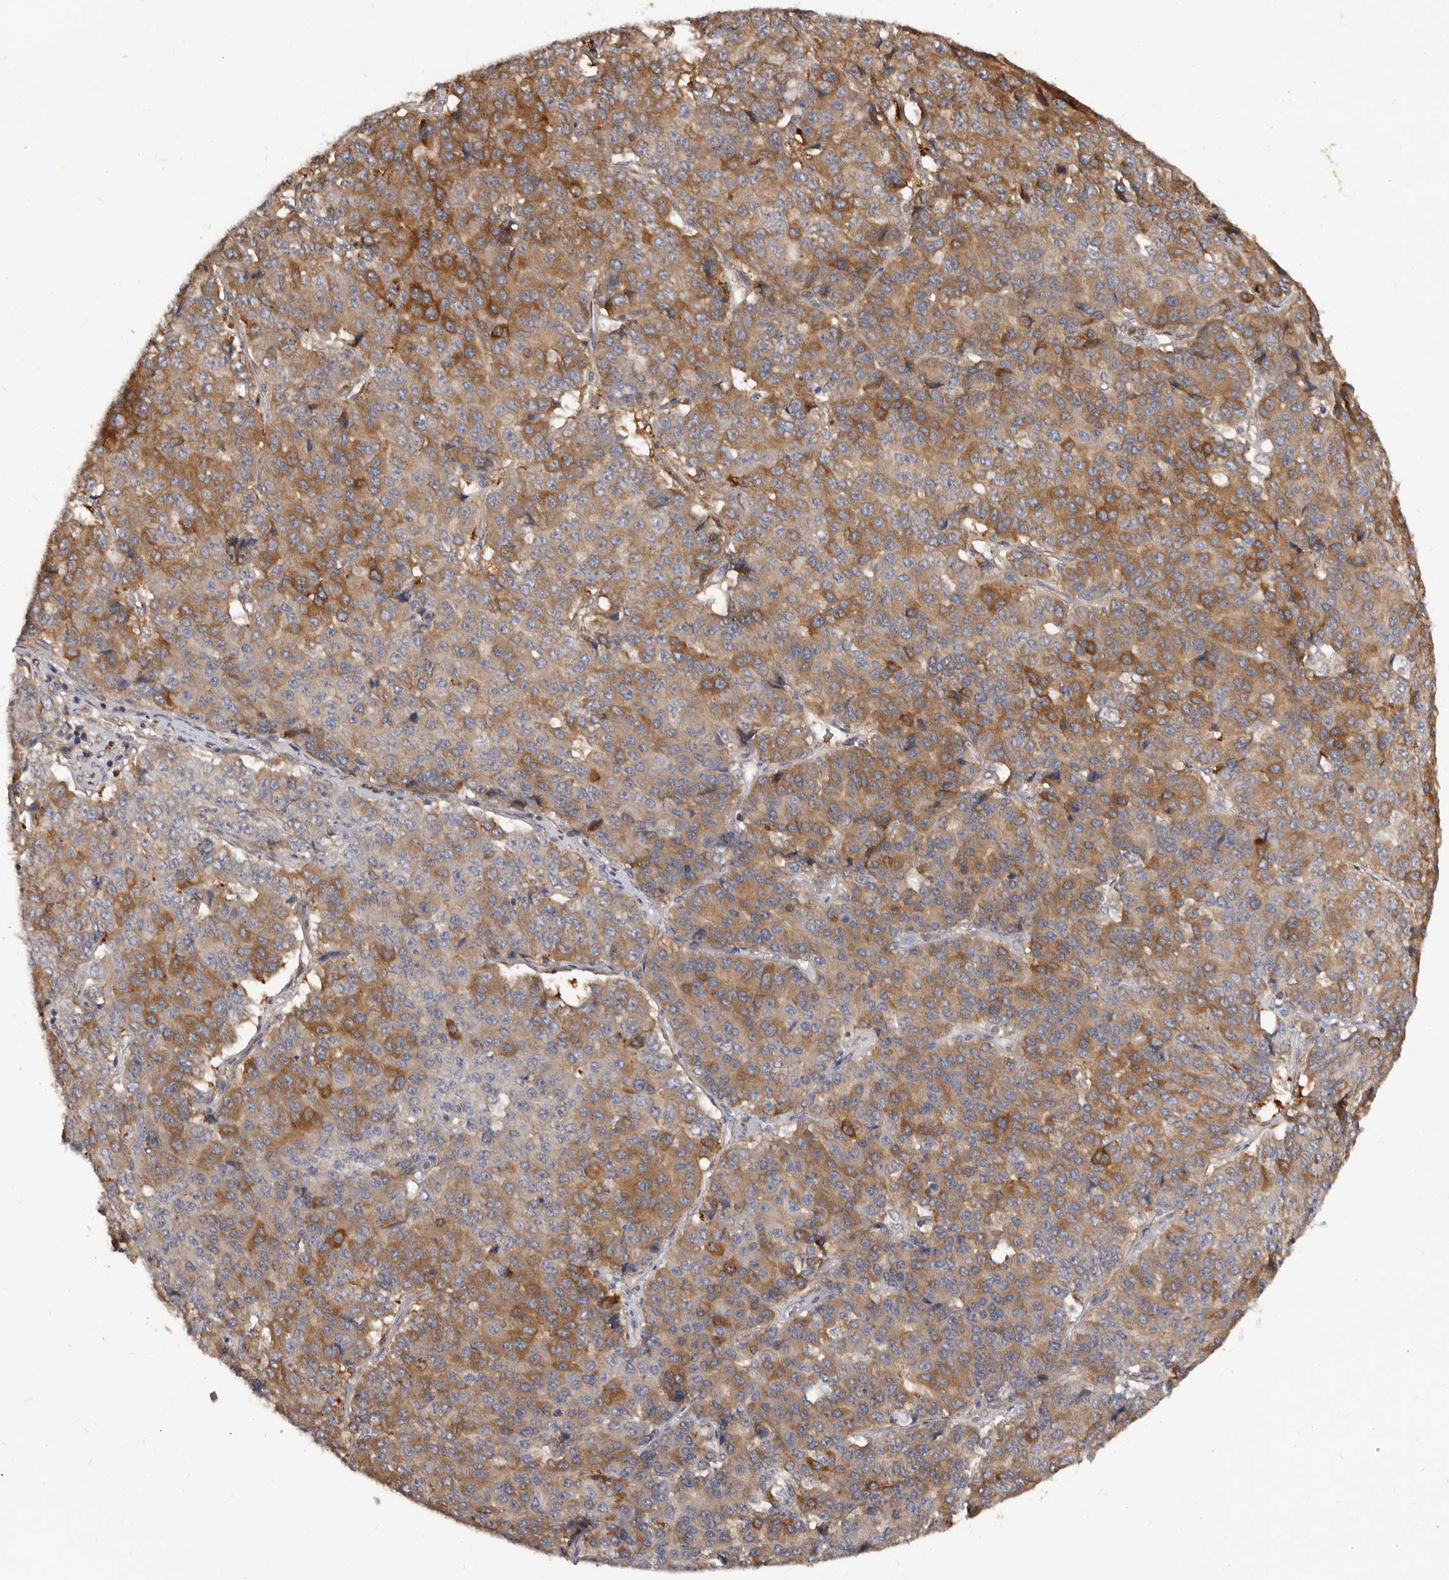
{"staining": {"intensity": "moderate", "quantity": ">75%", "location": "cytoplasmic/membranous"}, "tissue": "pancreatic cancer", "cell_type": "Tumor cells", "image_type": "cancer", "snomed": [{"axis": "morphology", "description": "Adenocarcinoma, NOS"}, {"axis": "topography", "description": "Pancreas"}], "caption": "Tumor cells demonstrate moderate cytoplasmic/membranous staining in about >75% of cells in adenocarcinoma (pancreatic).", "gene": "ADAMTS20", "patient": {"sex": "male", "age": 50}}